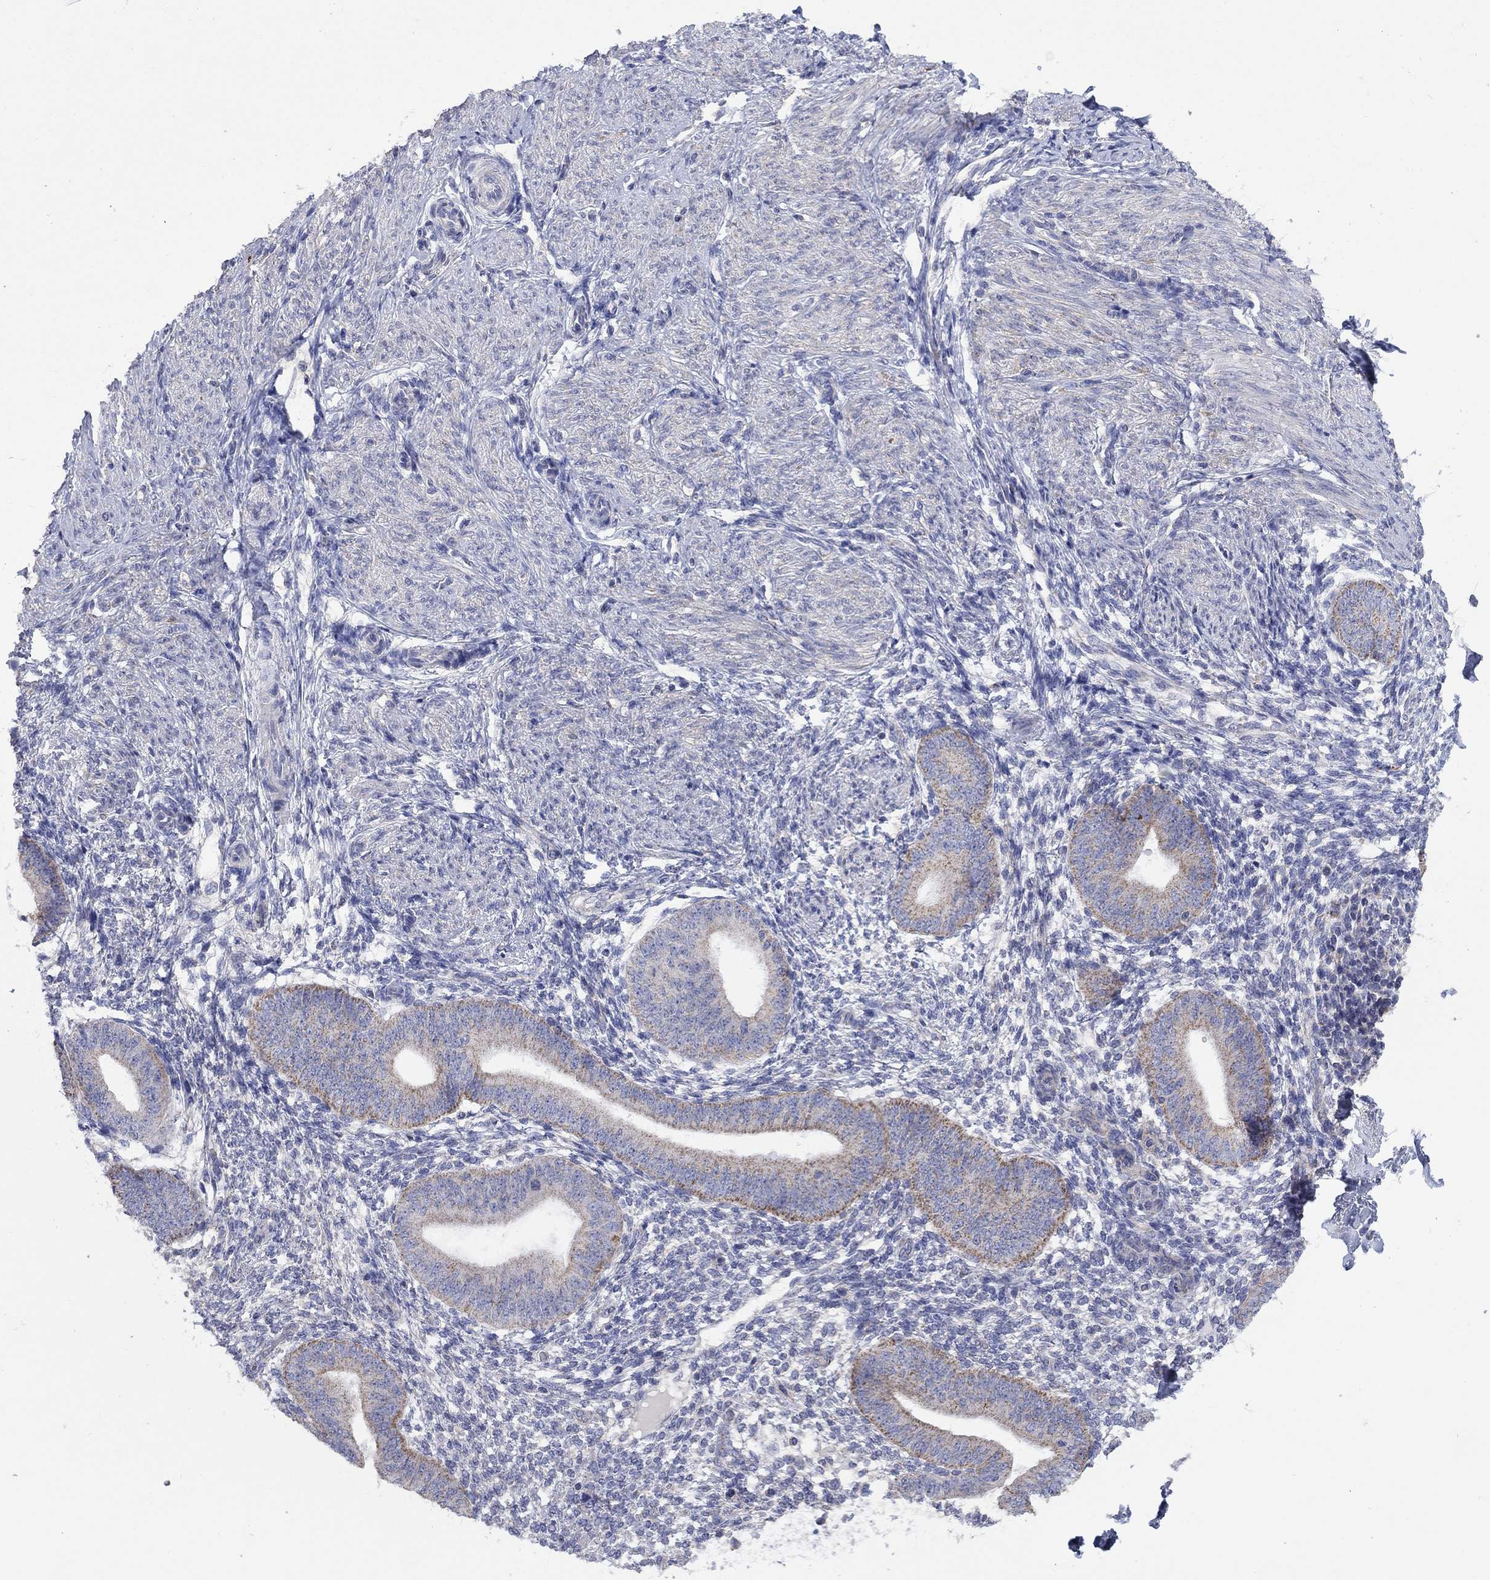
{"staining": {"intensity": "negative", "quantity": "none", "location": "none"}, "tissue": "endometrium", "cell_type": "Cells in endometrial stroma", "image_type": "normal", "snomed": [{"axis": "morphology", "description": "Normal tissue, NOS"}, {"axis": "topography", "description": "Endometrium"}], "caption": "Immunohistochemistry of benign human endometrium exhibits no positivity in cells in endometrial stroma.", "gene": "CLVS1", "patient": {"sex": "female", "age": 47}}